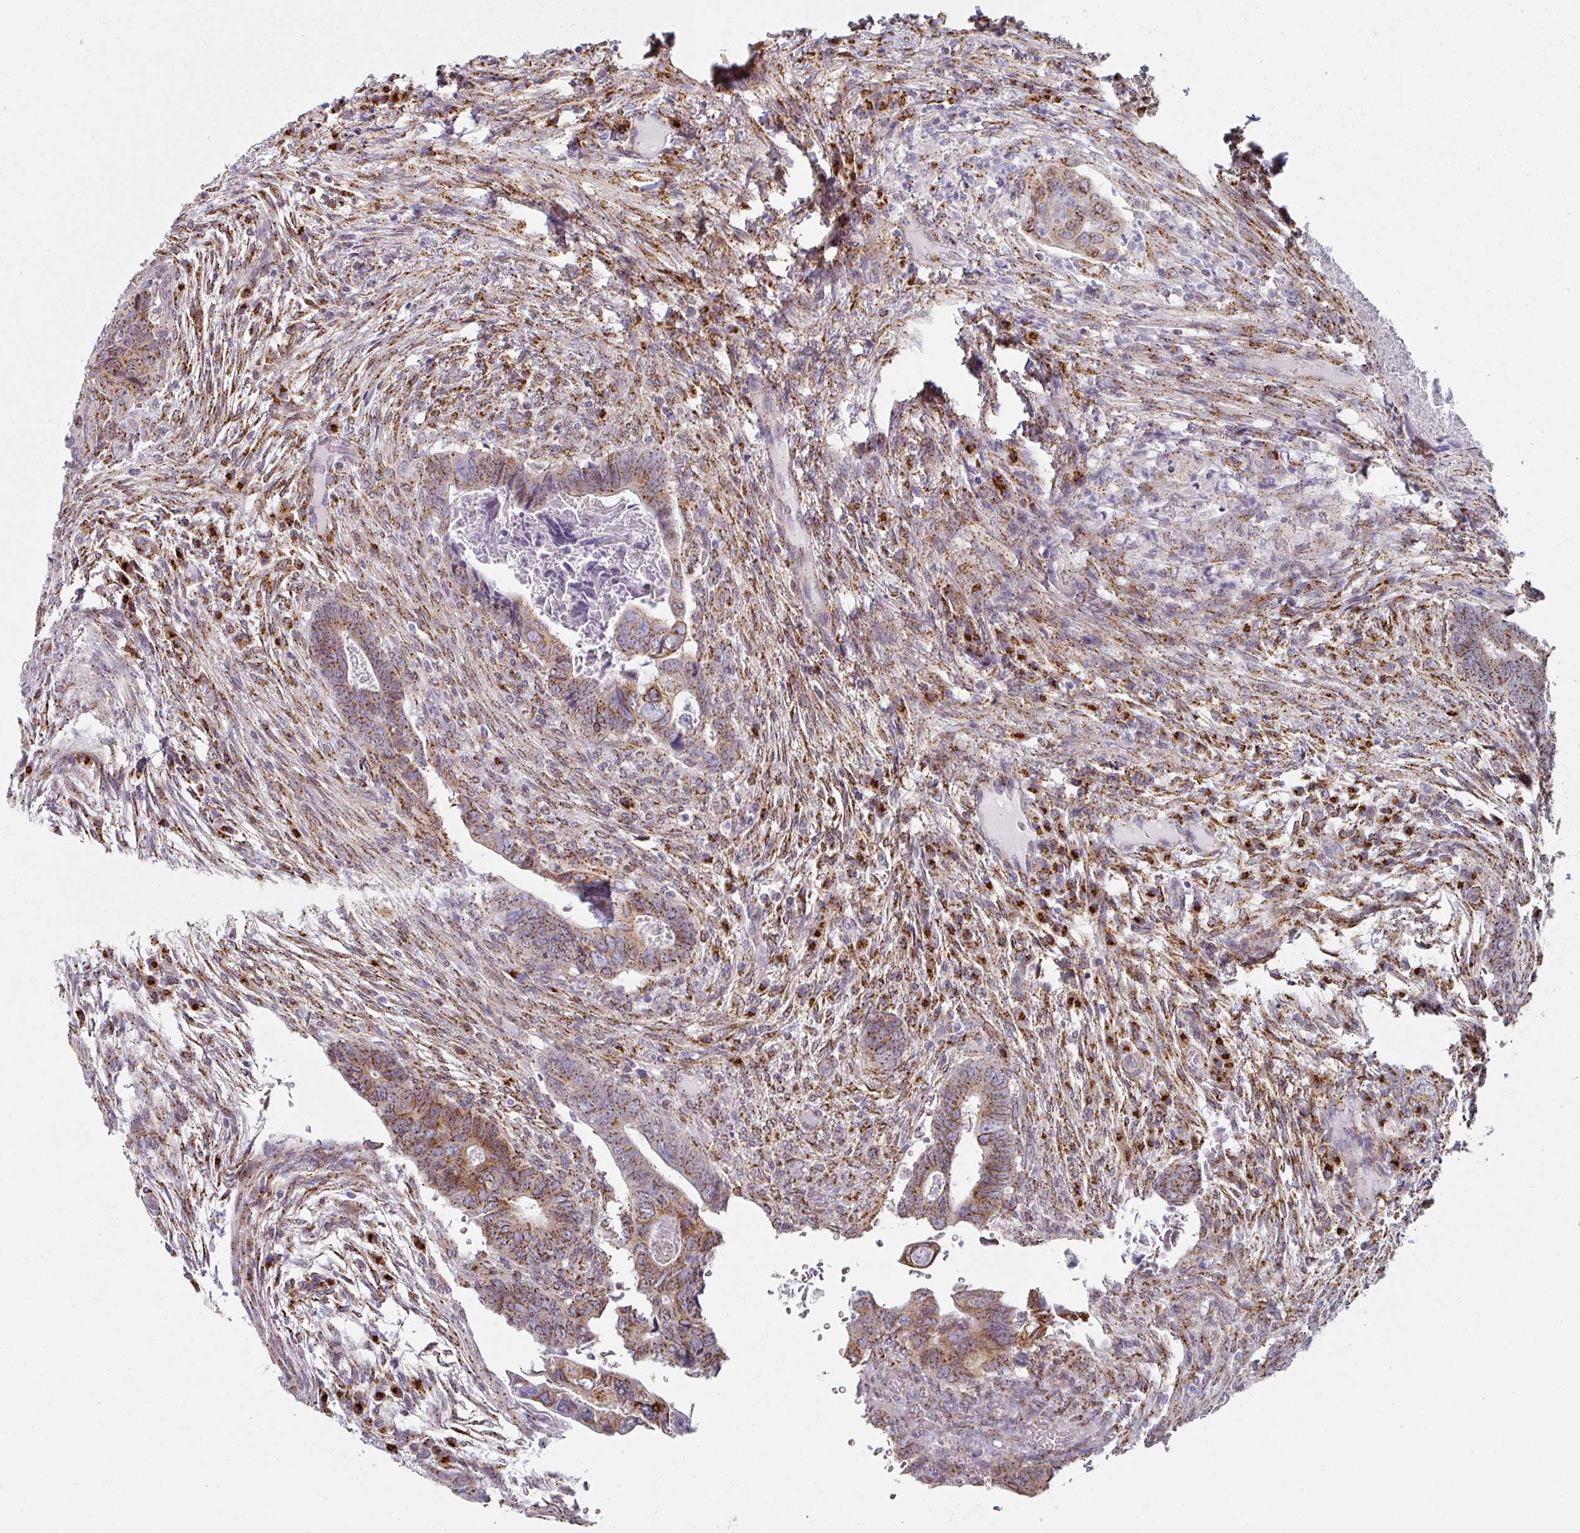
{"staining": {"intensity": "moderate", "quantity": ">75%", "location": "cytoplasmic/membranous"}, "tissue": "colorectal cancer", "cell_type": "Tumor cells", "image_type": "cancer", "snomed": [{"axis": "morphology", "description": "Adenocarcinoma, NOS"}, {"axis": "topography", "description": "Rectum"}], "caption": "Human colorectal cancer (adenocarcinoma) stained with a brown dye reveals moderate cytoplasmic/membranous positive staining in about >75% of tumor cells.", "gene": "CCDC85B", "patient": {"sex": "female", "age": 78}}